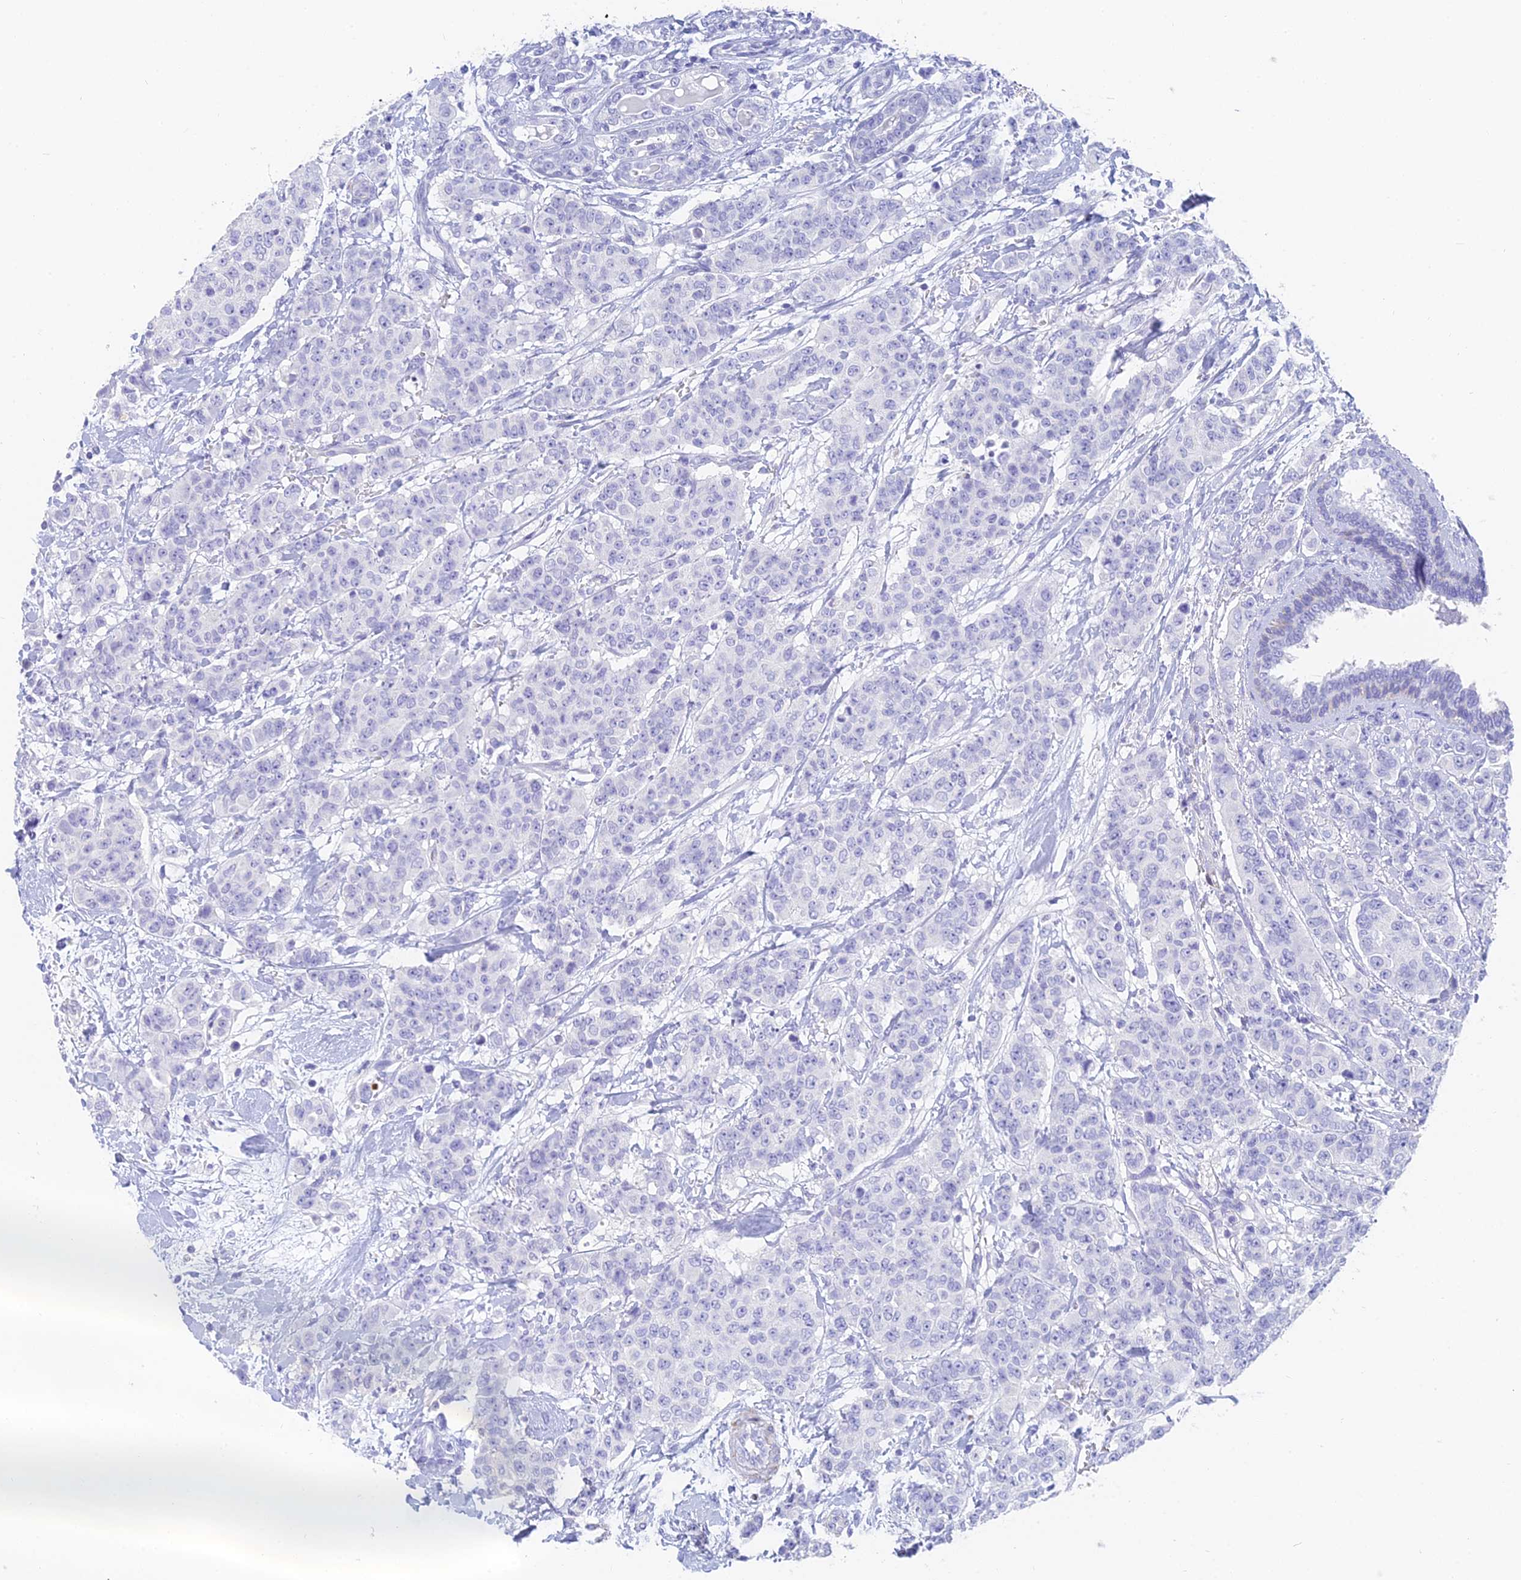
{"staining": {"intensity": "negative", "quantity": "none", "location": "none"}, "tissue": "breast cancer", "cell_type": "Tumor cells", "image_type": "cancer", "snomed": [{"axis": "morphology", "description": "Duct carcinoma"}, {"axis": "topography", "description": "Breast"}], "caption": "This is an immunohistochemistry (IHC) image of breast cancer (invasive ductal carcinoma). There is no expression in tumor cells.", "gene": "SLC36A2", "patient": {"sex": "female", "age": 40}}